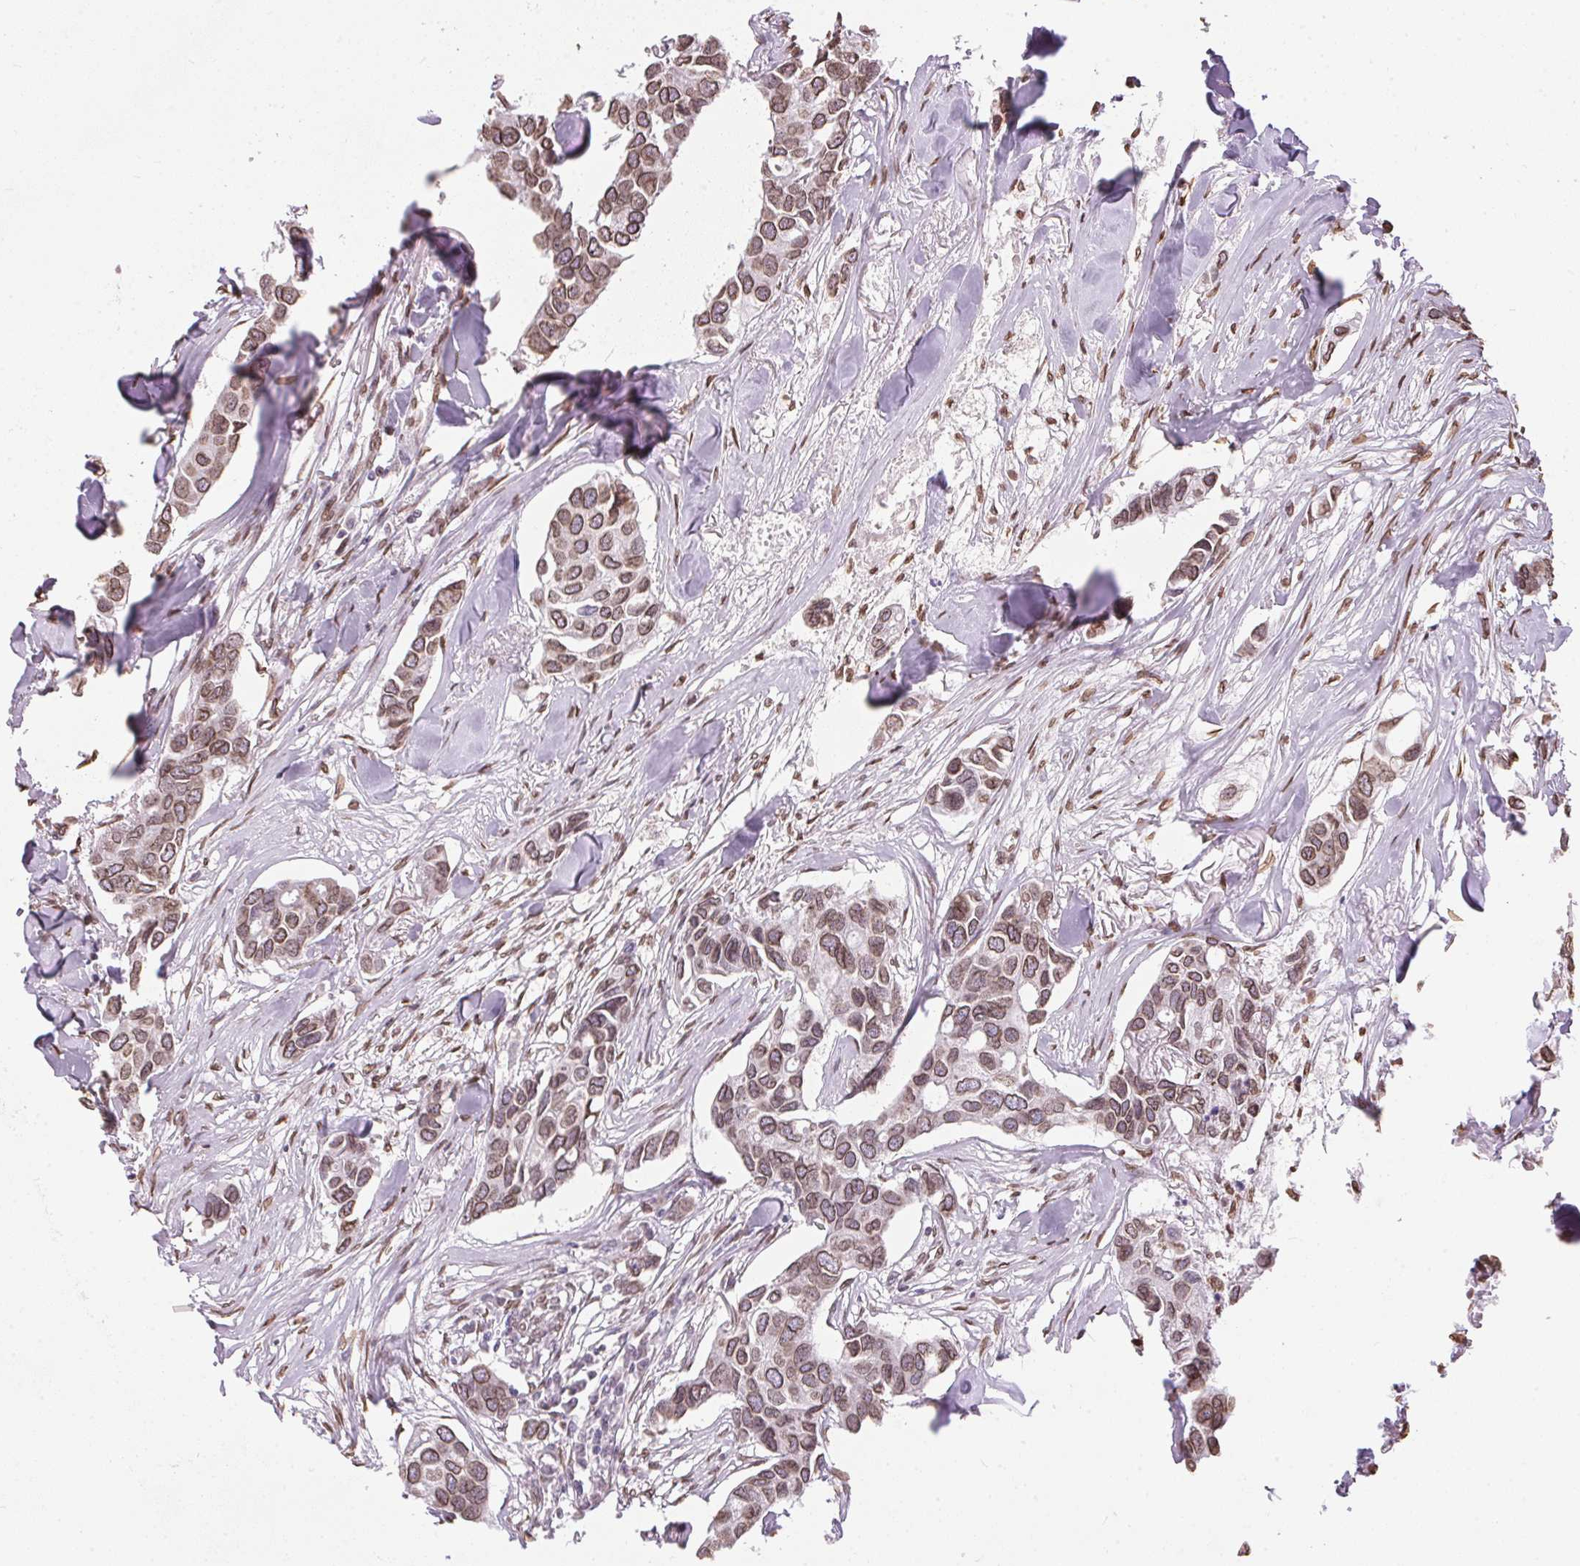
{"staining": {"intensity": "moderate", "quantity": ">75%", "location": "cytoplasmic/membranous,nuclear"}, "tissue": "breast cancer", "cell_type": "Tumor cells", "image_type": "cancer", "snomed": [{"axis": "morphology", "description": "Duct carcinoma"}, {"axis": "topography", "description": "Breast"}], "caption": "A photomicrograph of breast cancer (invasive ductal carcinoma) stained for a protein shows moderate cytoplasmic/membranous and nuclear brown staining in tumor cells.", "gene": "TMEM175", "patient": {"sex": "female", "age": 83}}